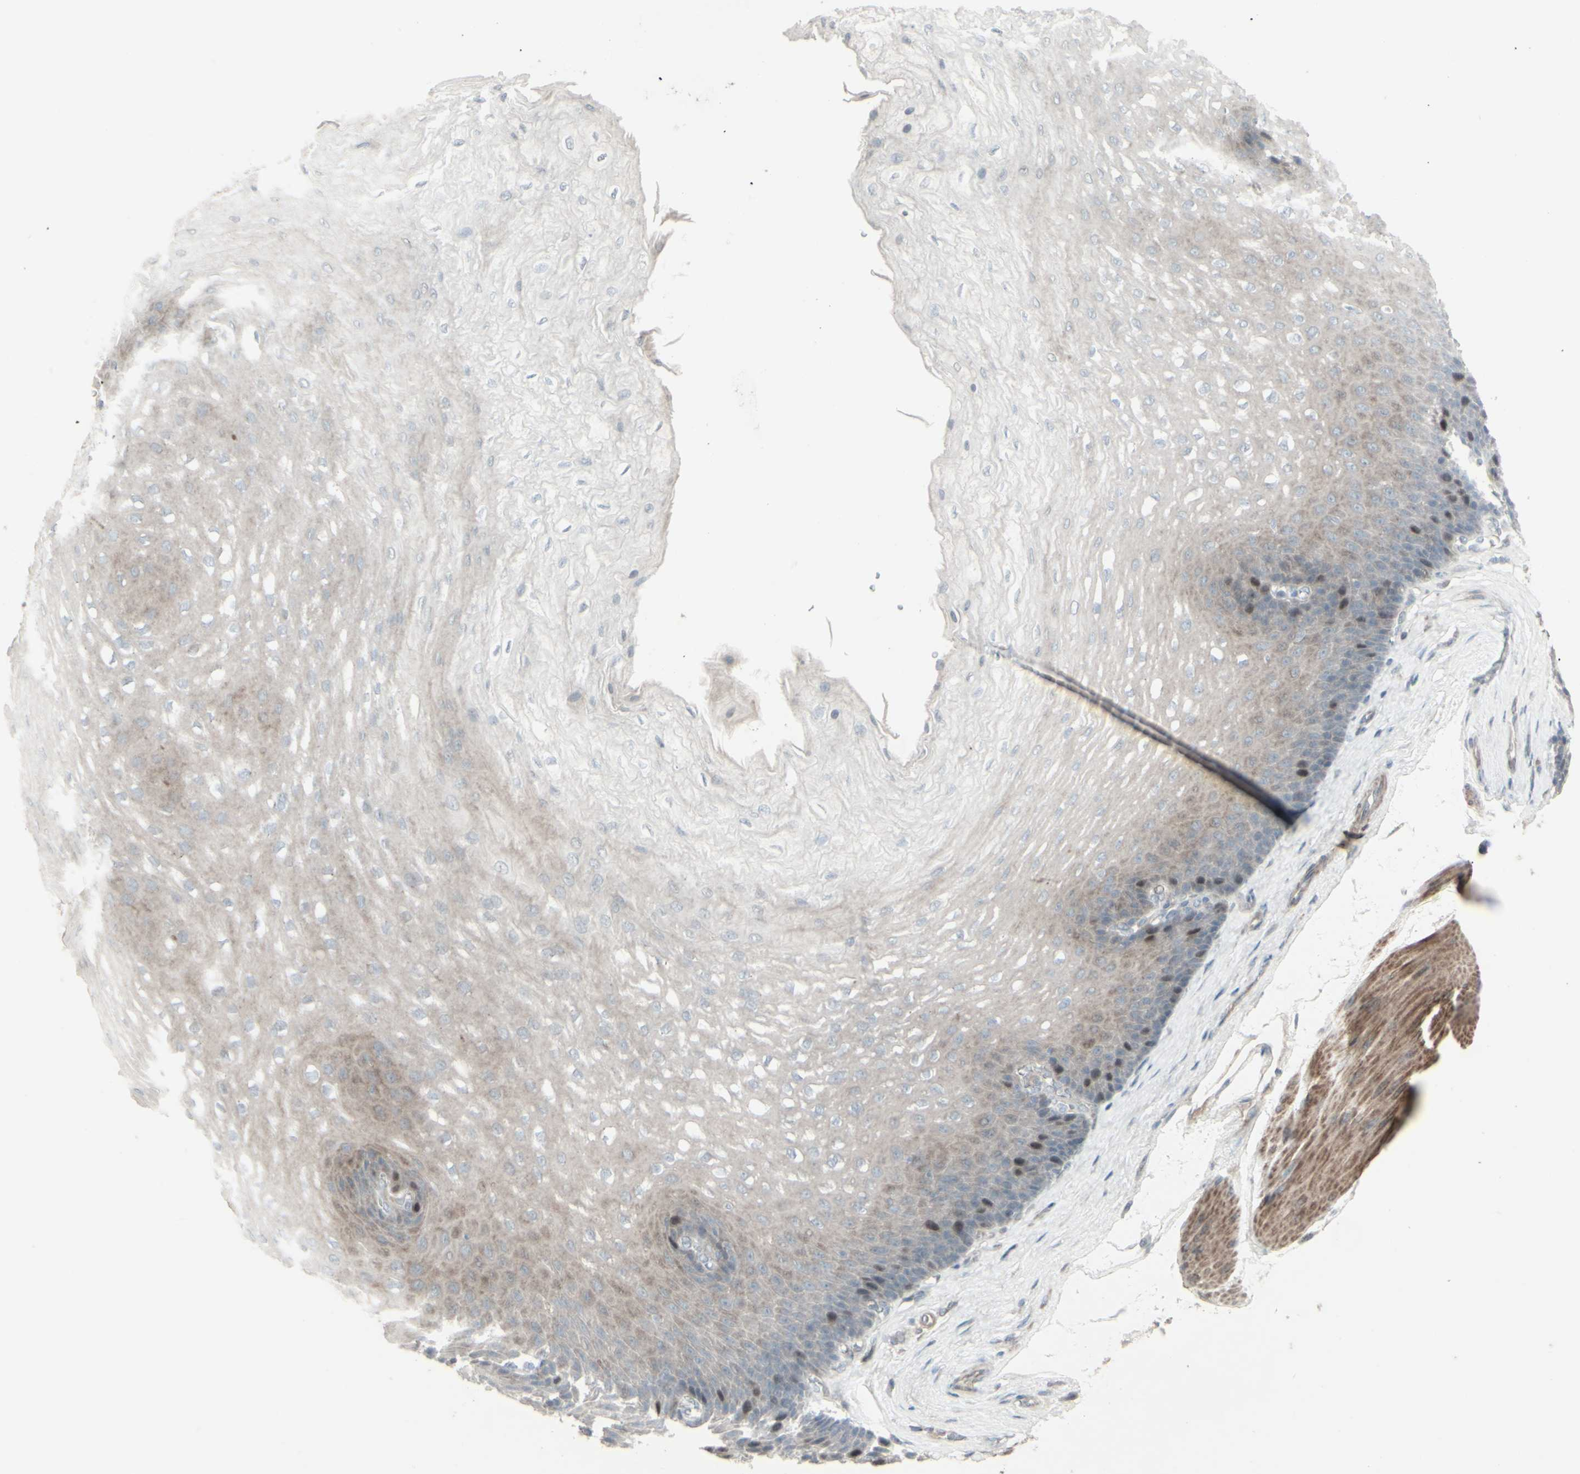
{"staining": {"intensity": "moderate", "quantity": "<25%", "location": "nuclear"}, "tissue": "esophagus", "cell_type": "Squamous epithelial cells", "image_type": "normal", "snomed": [{"axis": "morphology", "description": "Normal tissue, NOS"}, {"axis": "topography", "description": "Esophagus"}], "caption": "A brown stain shows moderate nuclear staining of a protein in squamous epithelial cells of unremarkable esophagus. The staining was performed using DAB to visualize the protein expression in brown, while the nuclei were stained in blue with hematoxylin (Magnification: 20x).", "gene": "GMNN", "patient": {"sex": "female", "age": 72}}